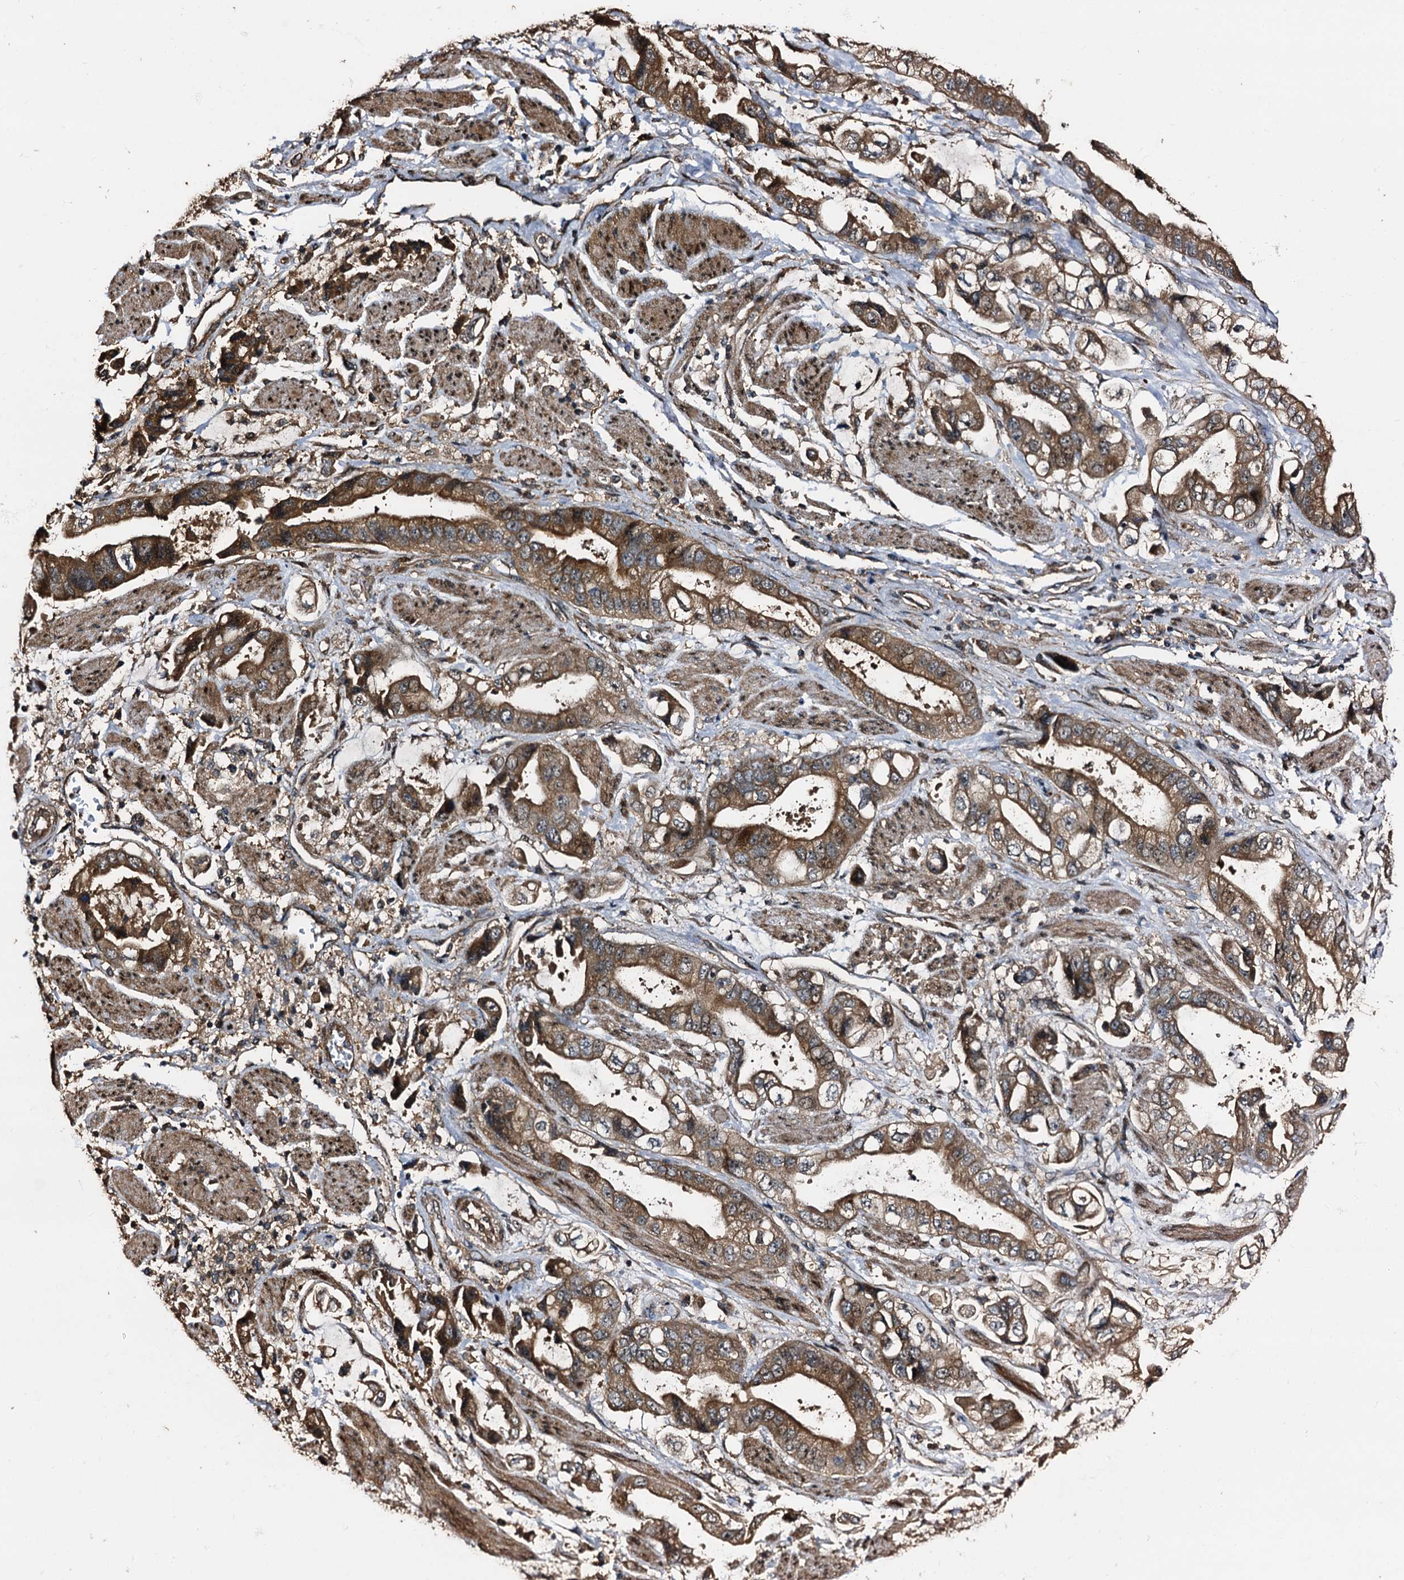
{"staining": {"intensity": "moderate", "quantity": ">75%", "location": "cytoplasmic/membranous"}, "tissue": "stomach cancer", "cell_type": "Tumor cells", "image_type": "cancer", "snomed": [{"axis": "morphology", "description": "Adenocarcinoma, NOS"}, {"axis": "topography", "description": "Stomach"}], "caption": "The immunohistochemical stain labels moderate cytoplasmic/membranous positivity in tumor cells of stomach adenocarcinoma tissue.", "gene": "PEX5", "patient": {"sex": "male", "age": 62}}